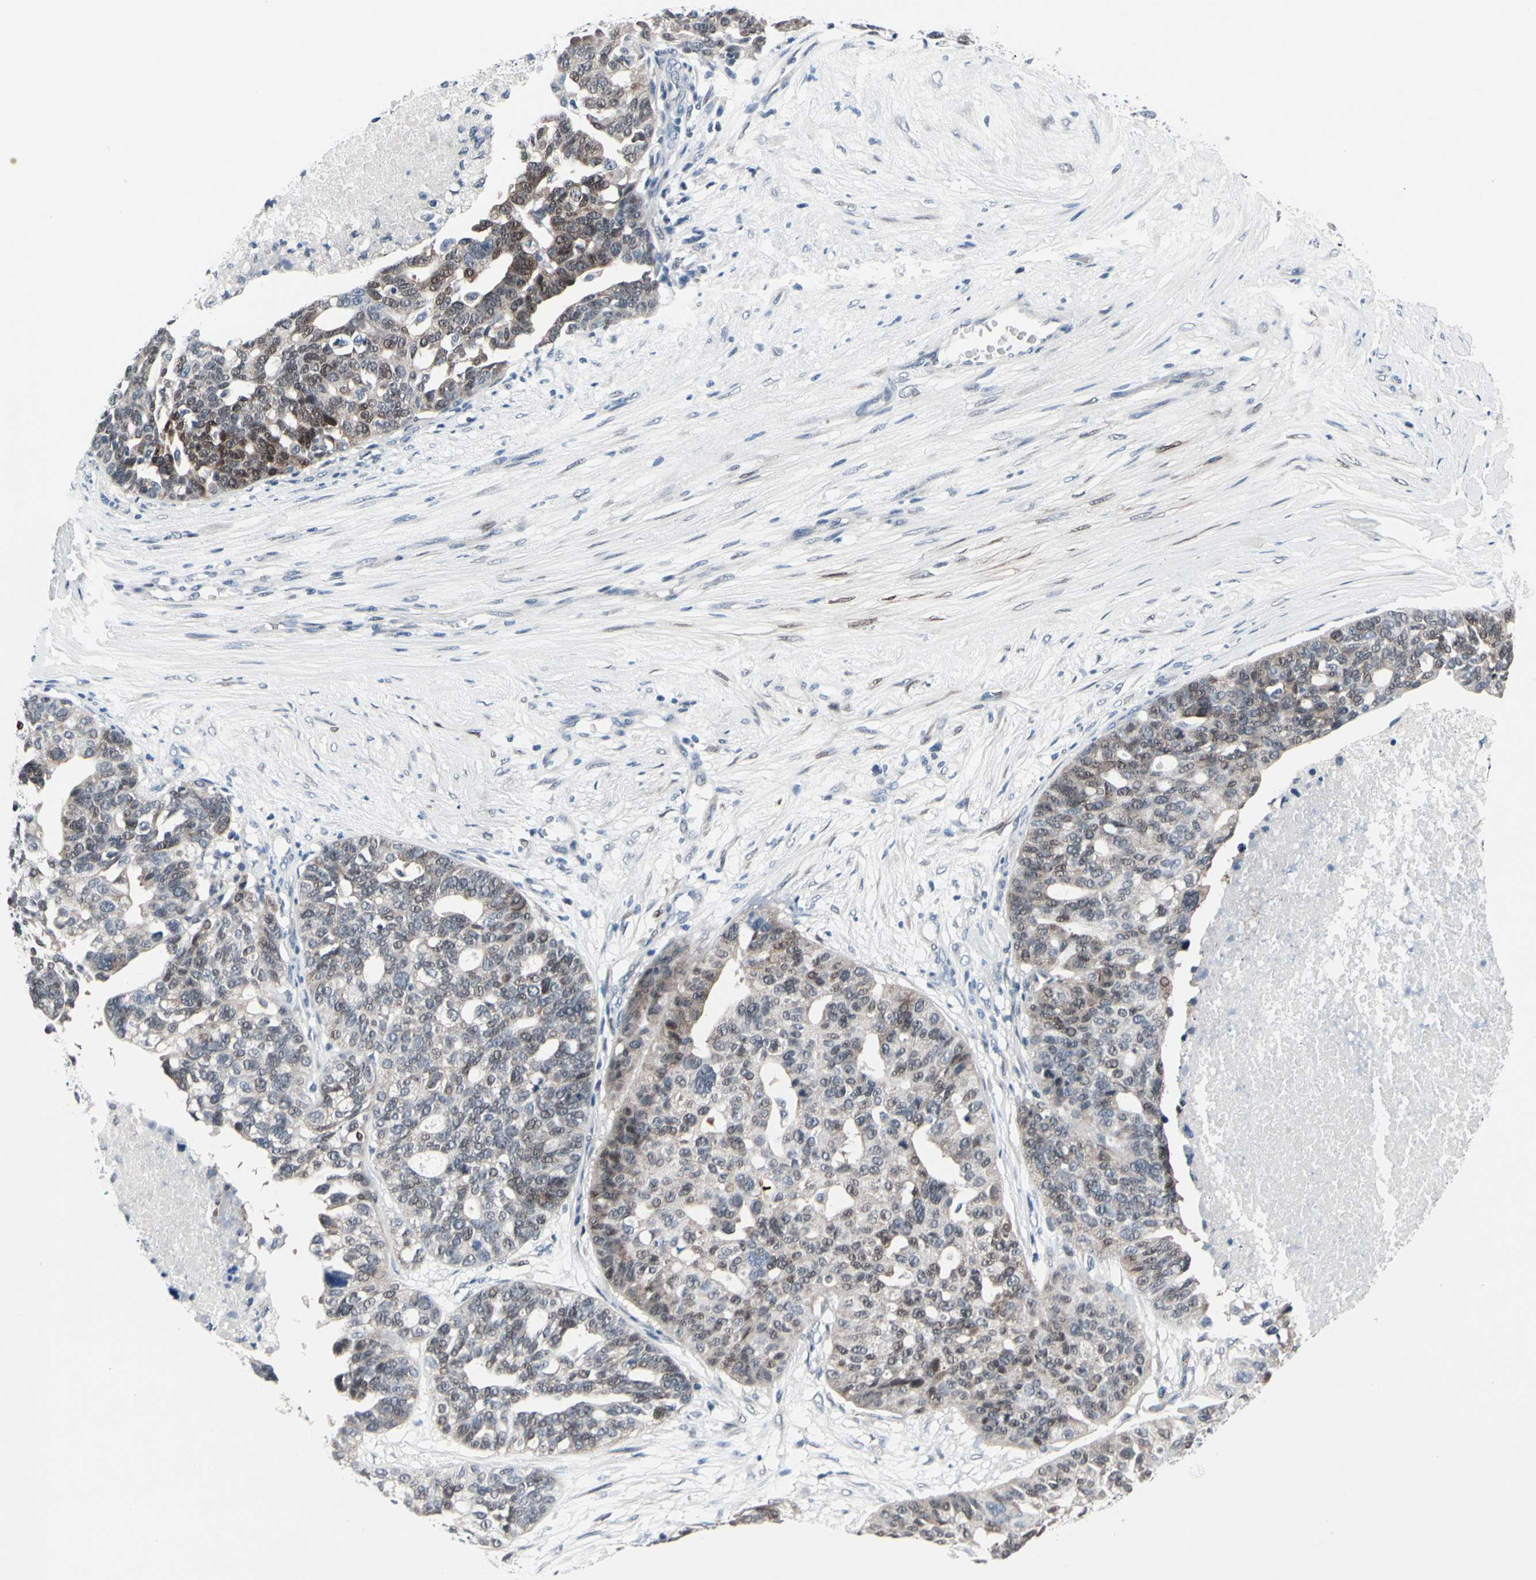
{"staining": {"intensity": "moderate", "quantity": "<25%", "location": "cytoplasmic/membranous,nuclear"}, "tissue": "ovarian cancer", "cell_type": "Tumor cells", "image_type": "cancer", "snomed": [{"axis": "morphology", "description": "Cystadenocarcinoma, serous, NOS"}, {"axis": "topography", "description": "Ovary"}], "caption": "A brown stain shows moderate cytoplasmic/membranous and nuclear expression of a protein in human serous cystadenocarcinoma (ovarian) tumor cells. (Stains: DAB in brown, nuclei in blue, Microscopy: brightfield microscopy at high magnification).", "gene": "TXN", "patient": {"sex": "female", "age": 59}}